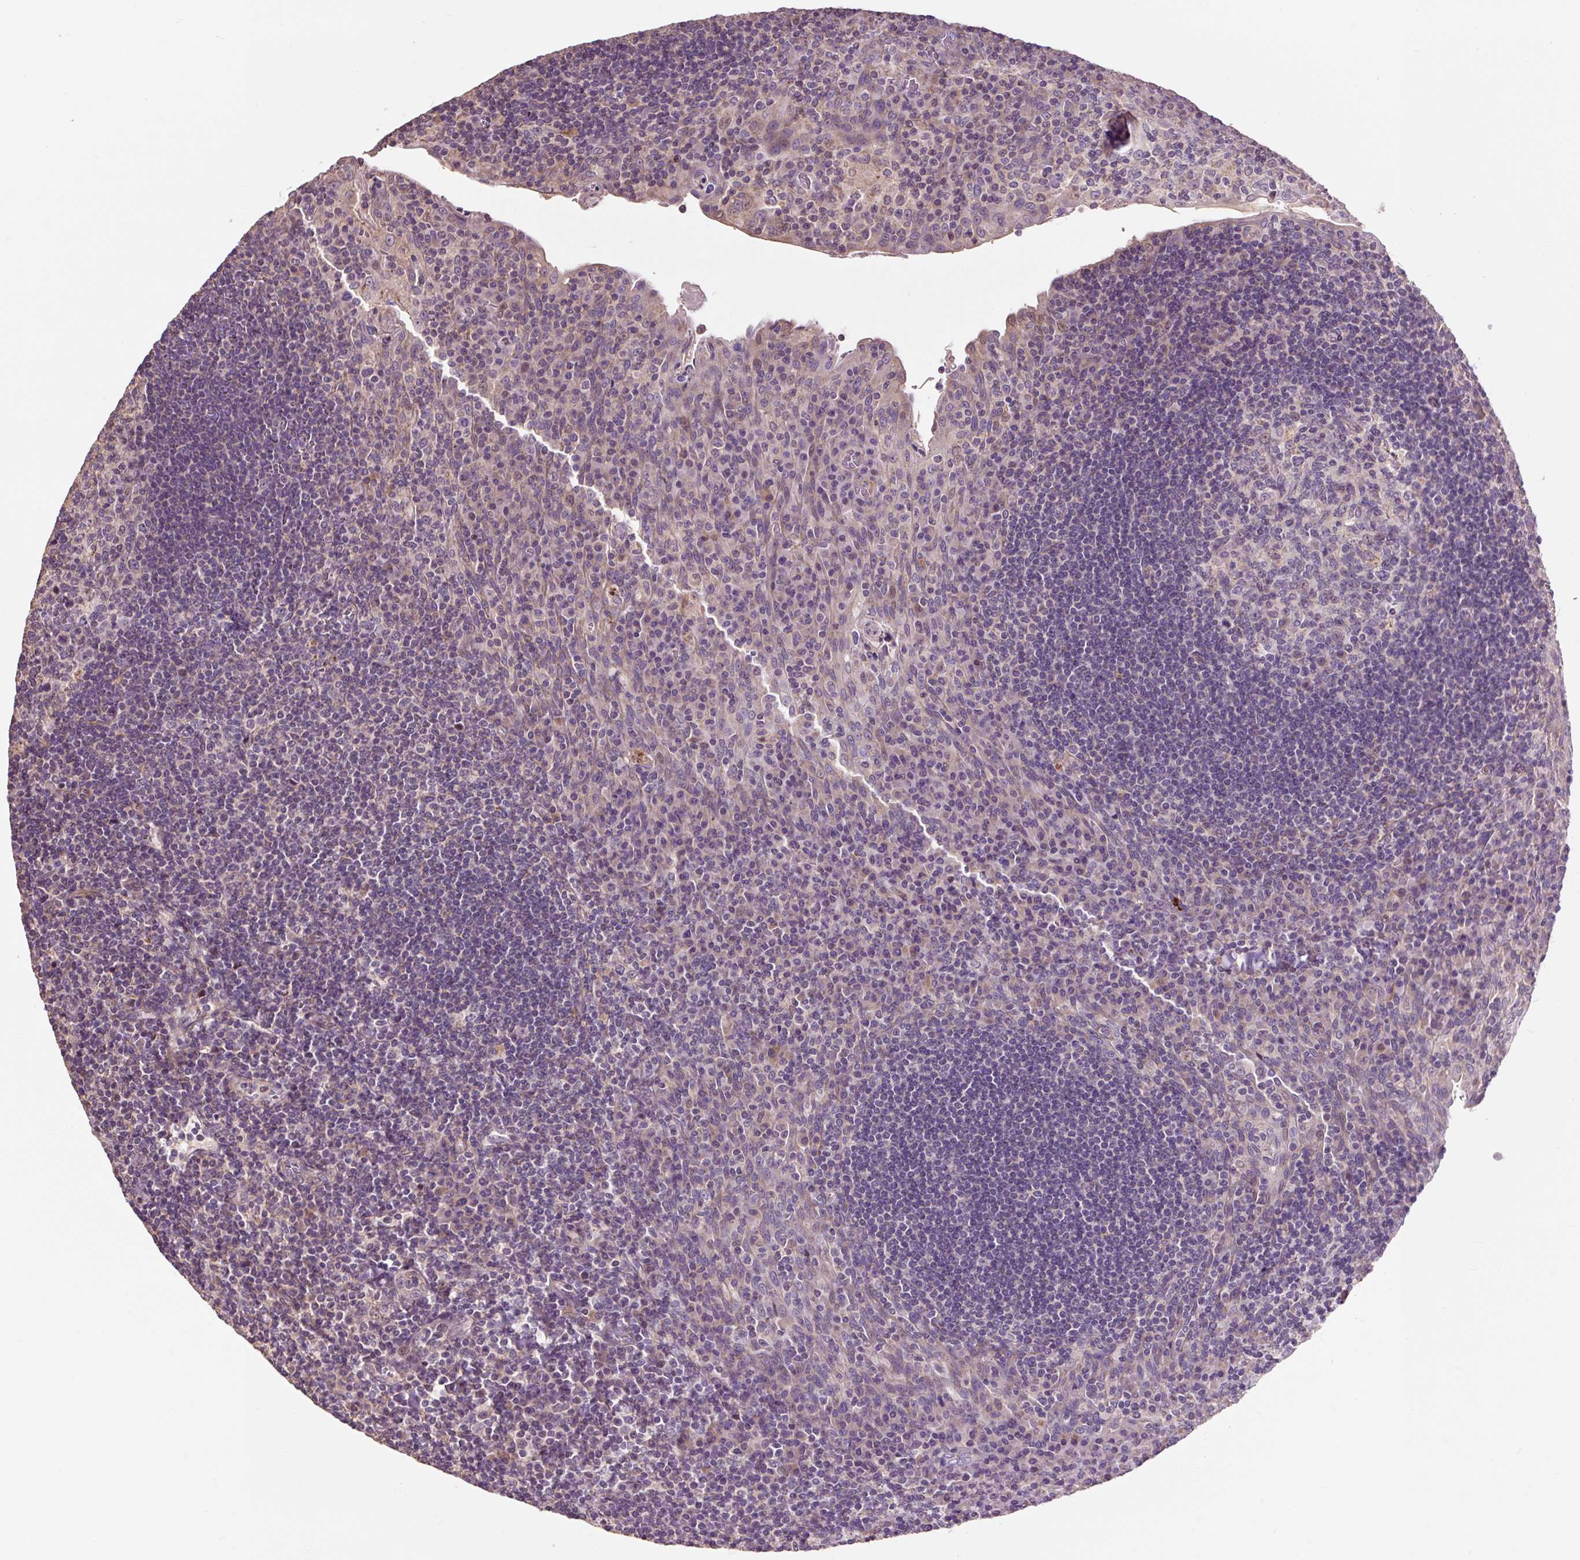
{"staining": {"intensity": "moderate", "quantity": "<25%", "location": "cytoplasmic/membranous"}, "tissue": "tonsil", "cell_type": "Germinal center cells", "image_type": "normal", "snomed": [{"axis": "morphology", "description": "Normal tissue, NOS"}, {"axis": "topography", "description": "Tonsil"}], "caption": "Immunohistochemical staining of benign human tonsil demonstrates low levels of moderate cytoplasmic/membranous positivity in approximately <25% of germinal center cells. (DAB IHC with brightfield microscopy, high magnification).", "gene": "PRIMPOL", "patient": {"sex": "male", "age": 17}}